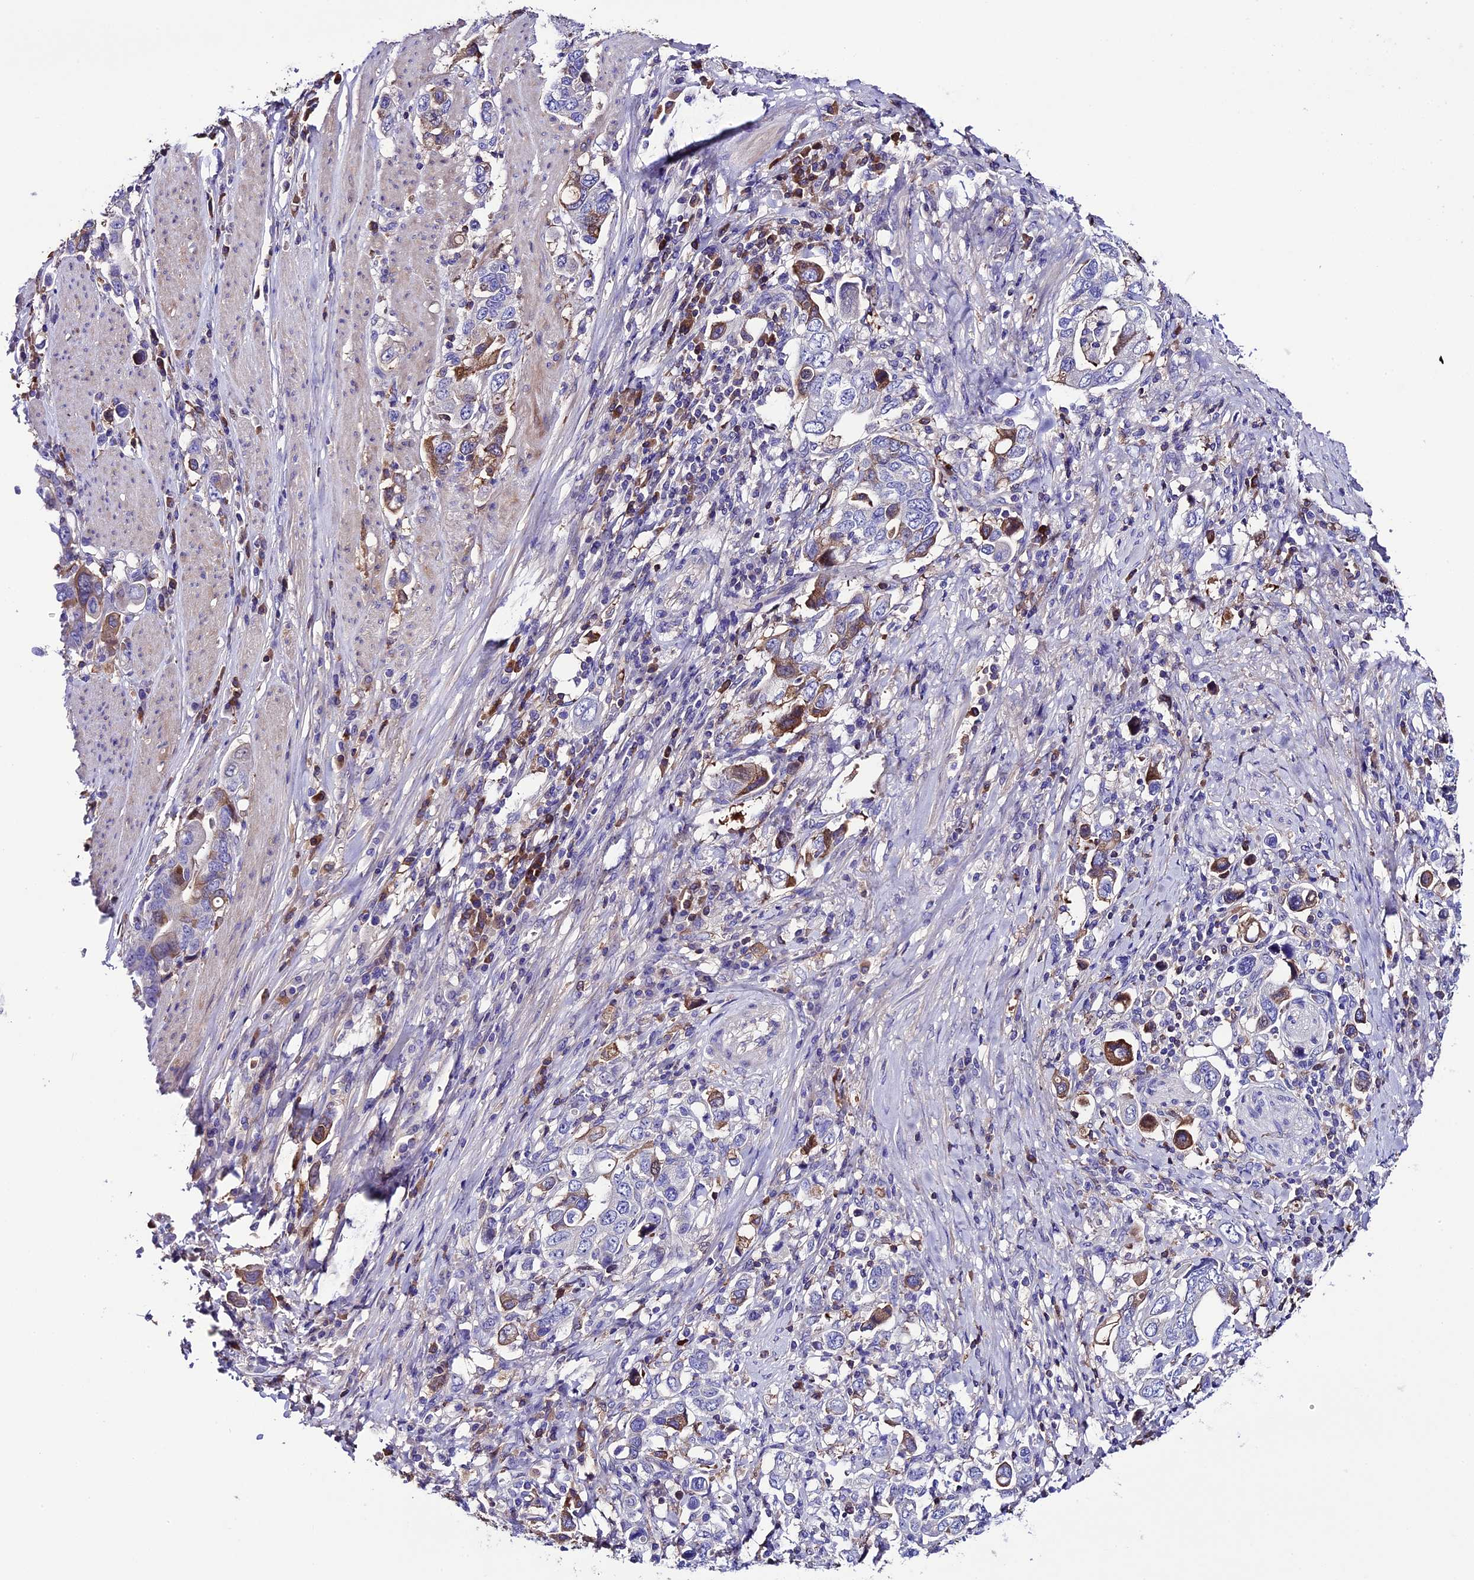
{"staining": {"intensity": "moderate", "quantity": "<25%", "location": "cytoplasmic/membranous"}, "tissue": "stomach cancer", "cell_type": "Tumor cells", "image_type": "cancer", "snomed": [{"axis": "morphology", "description": "Adenocarcinoma, NOS"}, {"axis": "topography", "description": "Stomach, upper"}, {"axis": "topography", "description": "Stomach"}], "caption": "Immunohistochemistry staining of adenocarcinoma (stomach), which shows low levels of moderate cytoplasmic/membranous staining in about <25% of tumor cells indicating moderate cytoplasmic/membranous protein positivity. The staining was performed using DAB (3,3'-diaminobenzidine) (brown) for protein detection and nuclei were counterstained in hematoxylin (blue).", "gene": "TCP11L2", "patient": {"sex": "male", "age": 62}}